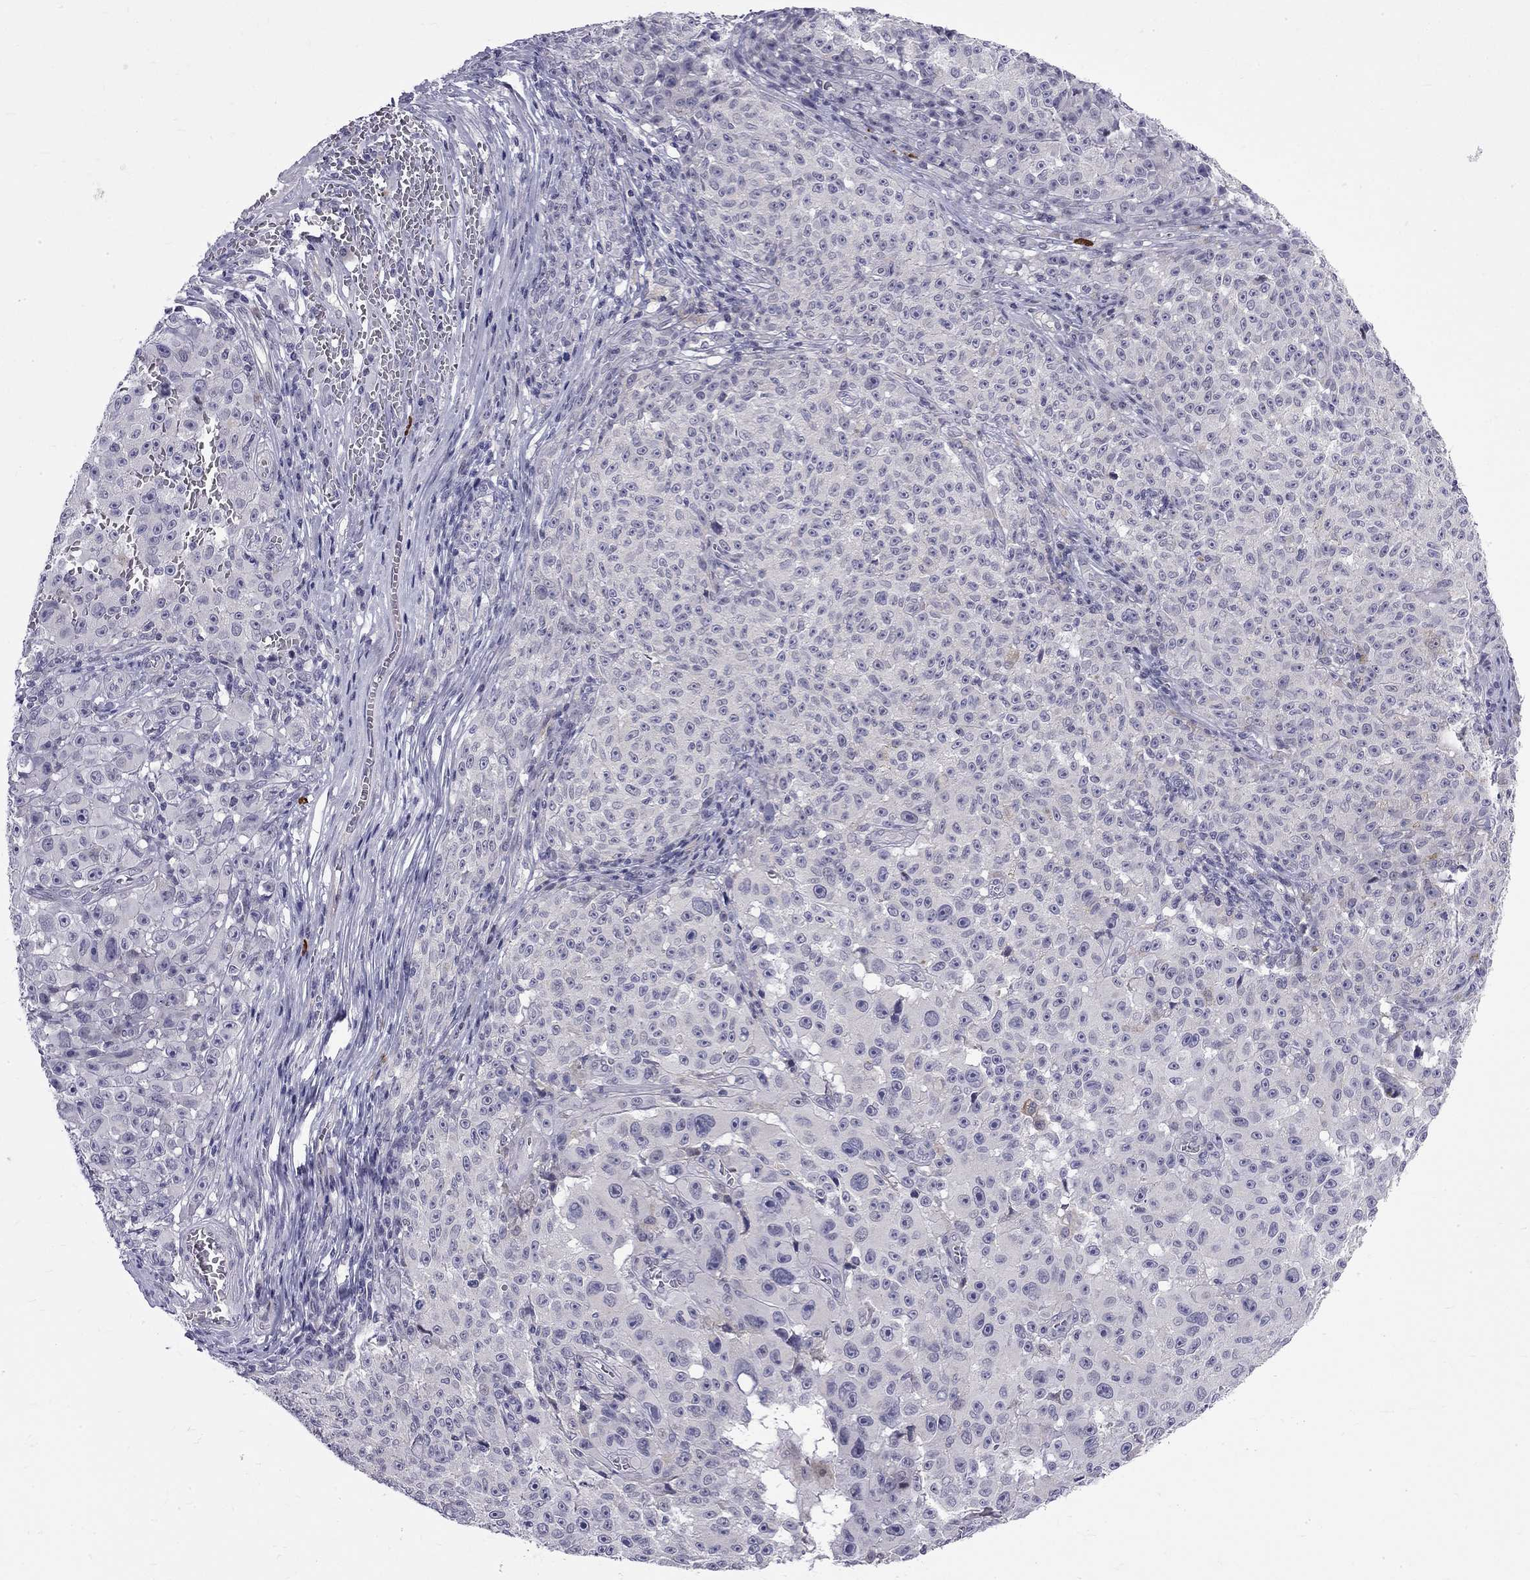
{"staining": {"intensity": "negative", "quantity": "none", "location": "none"}, "tissue": "melanoma", "cell_type": "Tumor cells", "image_type": "cancer", "snomed": [{"axis": "morphology", "description": "Malignant melanoma, NOS"}, {"axis": "topography", "description": "Skin"}], "caption": "Immunohistochemistry (IHC) histopathology image of melanoma stained for a protein (brown), which displays no staining in tumor cells. (DAB (3,3'-diaminobenzidine) immunohistochemistry with hematoxylin counter stain).", "gene": "RTL9", "patient": {"sex": "female", "age": 82}}